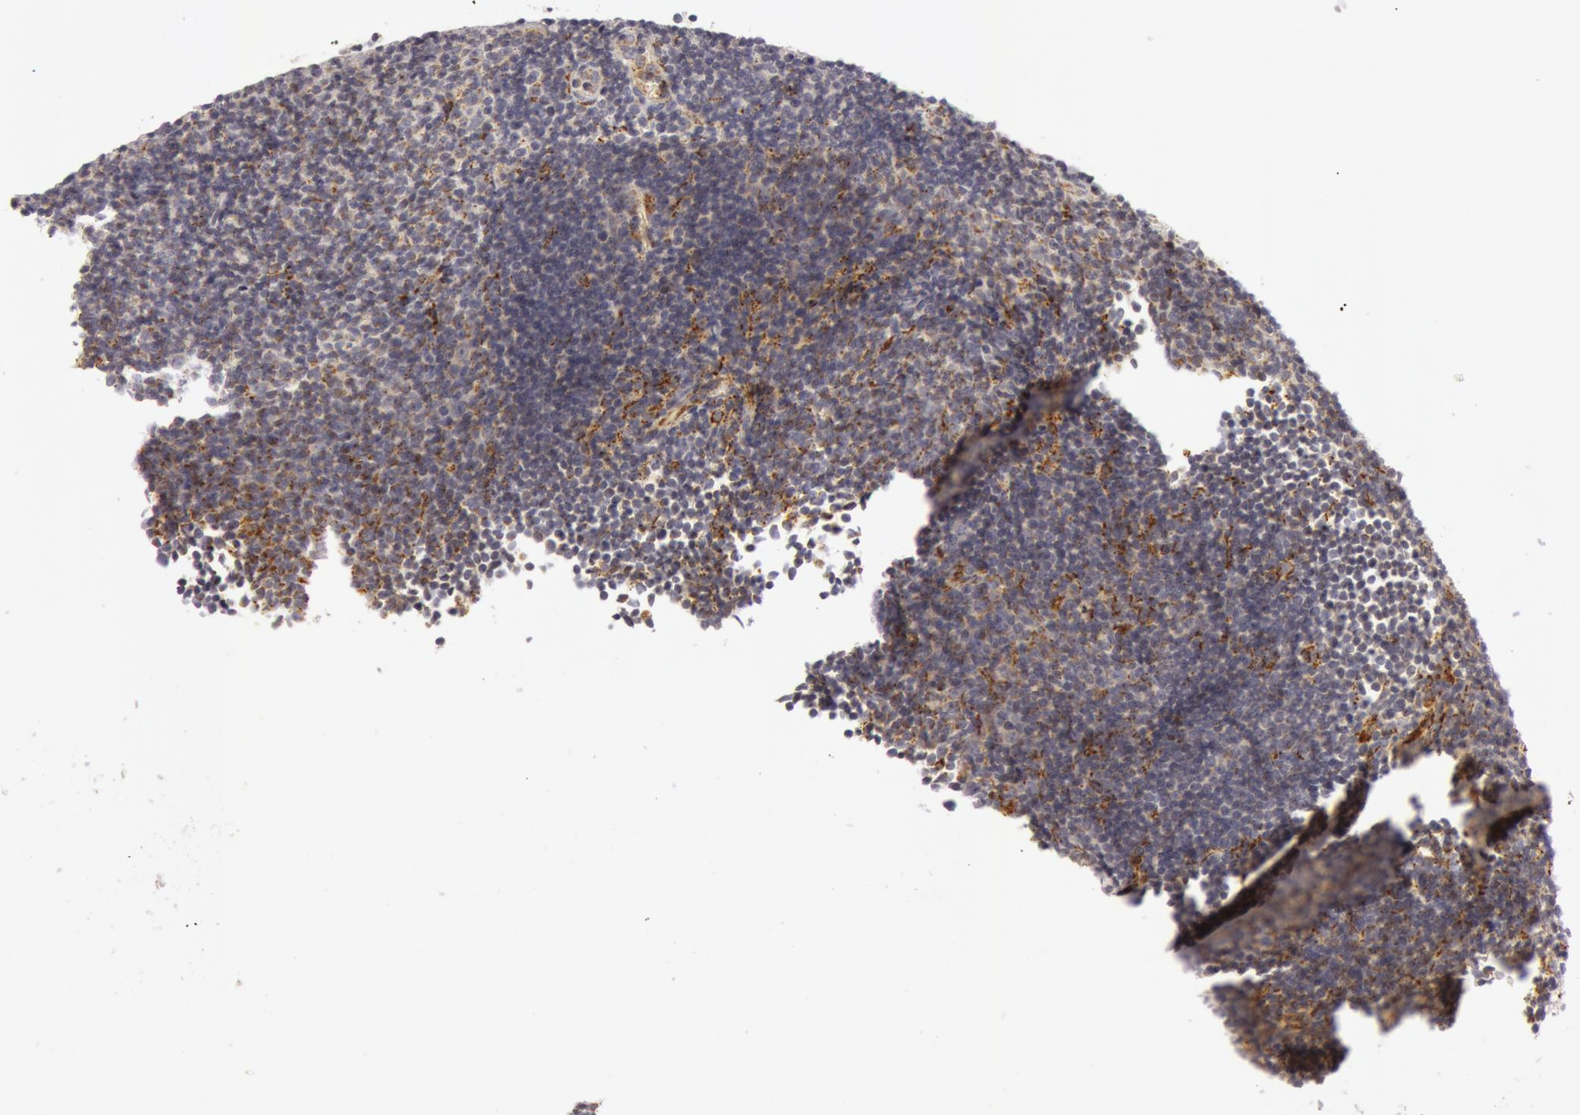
{"staining": {"intensity": "moderate", "quantity": ">75%", "location": "cytoplasmic/membranous"}, "tissue": "lymphoma", "cell_type": "Tumor cells", "image_type": "cancer", "snomed": [{"axis": "morphology", "description": "Malignant lymphoma, non-Hodgkin's type, Low grade"}, {"axis": "topography", "description": "Lymph node"}], "caption": "The image exhibits a brown stain indicating the presence of a protein in the cytoplasmic/membranous of tumor cells in low-grade malignant lymphoma, non-Hodgkin's type. The protein of interest is shown in brown color, while the nuclei are stained blue.", "gene": "C7", "patient": {"sex": "male", "age": 49}}